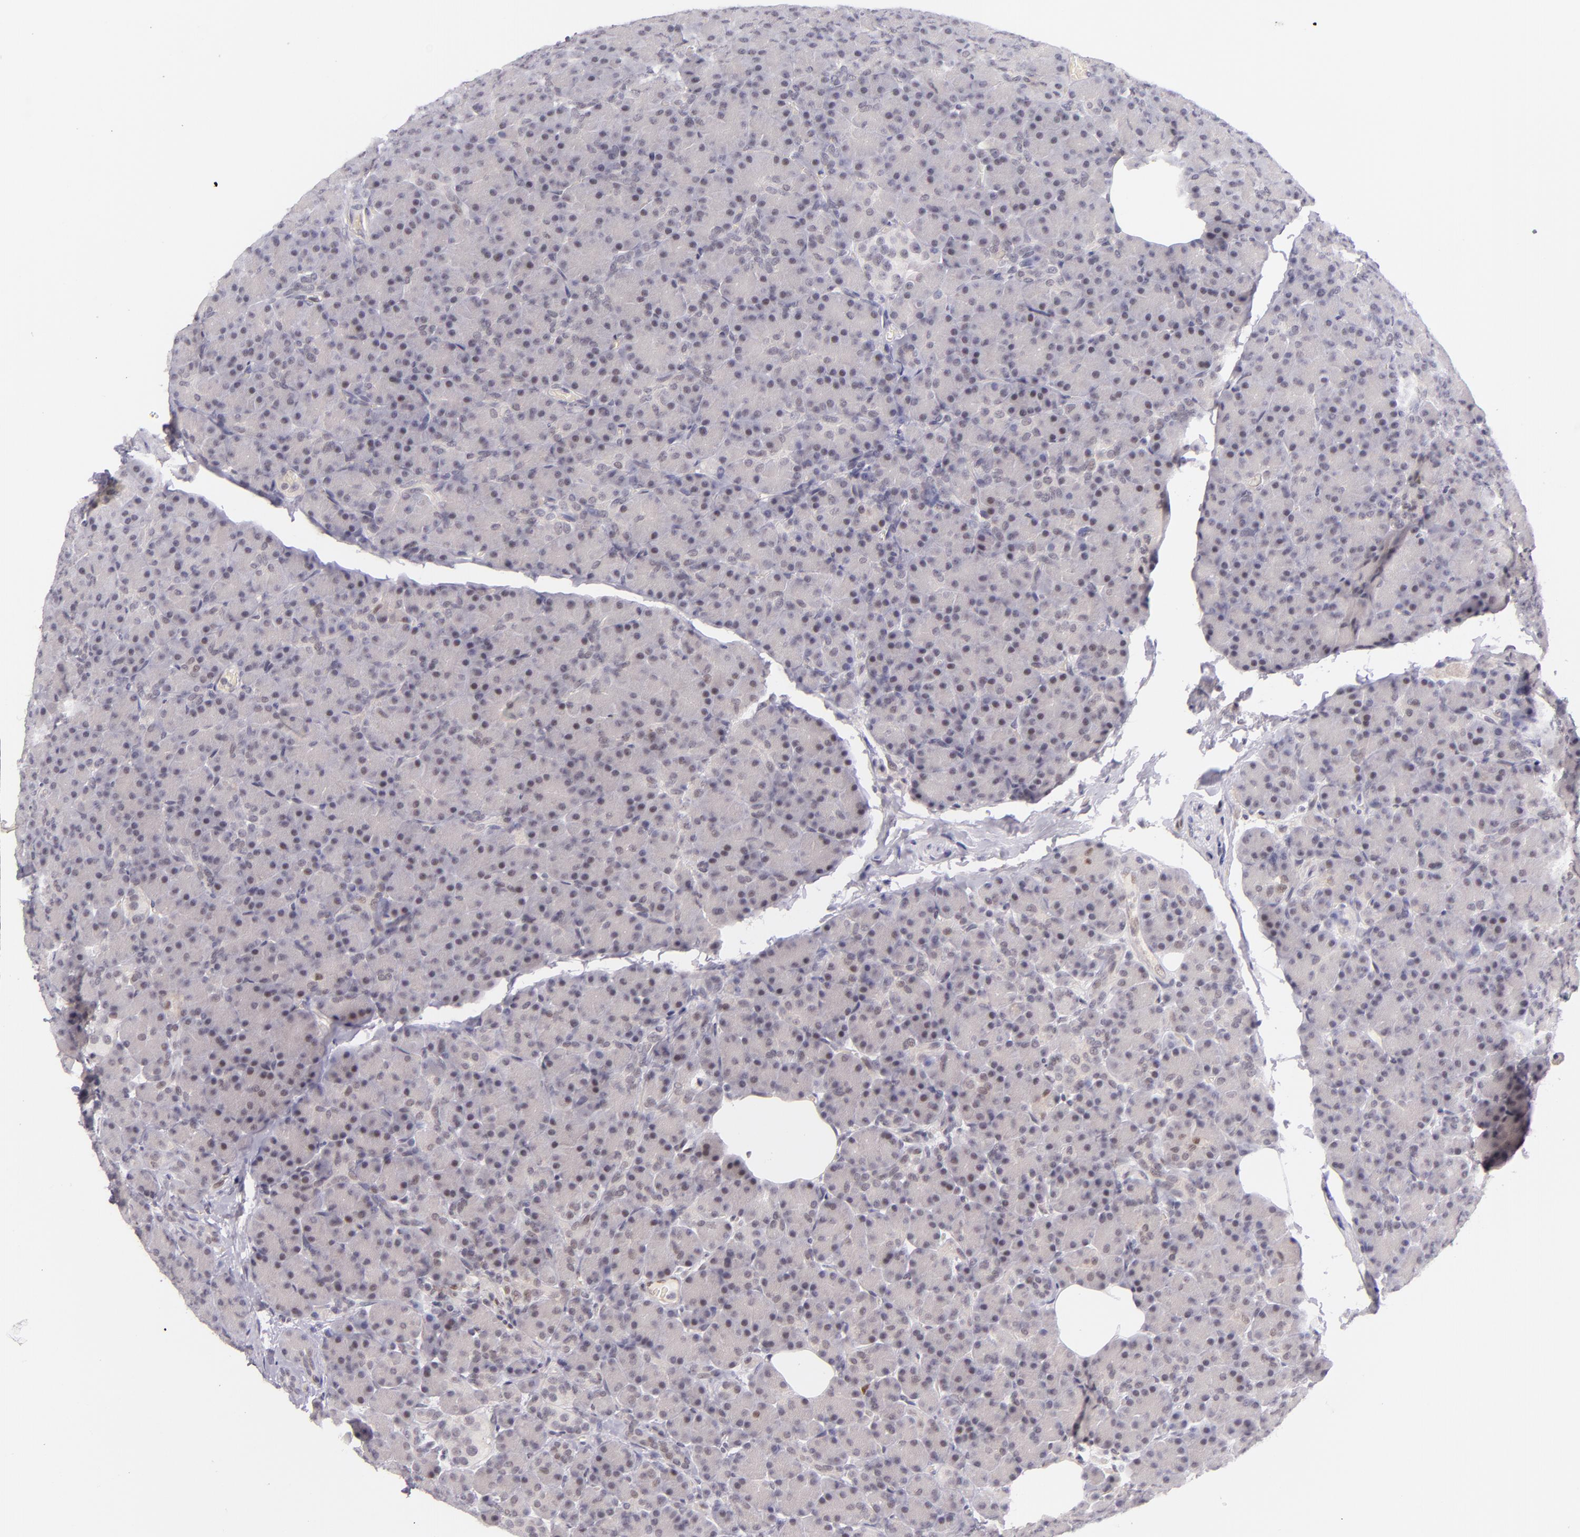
{"staining": {"intensity": "negative", "quantity": "none", "location": "none"}, "tissue": "pancreas", "cell_type": "Exocrine glandular cells", "image_type": "normal", "snomed": [{"axis": "morphology", "description": "Normal tissue, NOS"}, {"axis": "topography", "description": "Pancreas"}], "caption": "High magnification brightfield microscopy of unremarkable pancreas stained with DAB (brown) and counterstained with hematoxylin (blue): exocrine glandular cells show no significant expression.", "gene": "BCL3", "patient": {"sex": "female", "age": 43}}